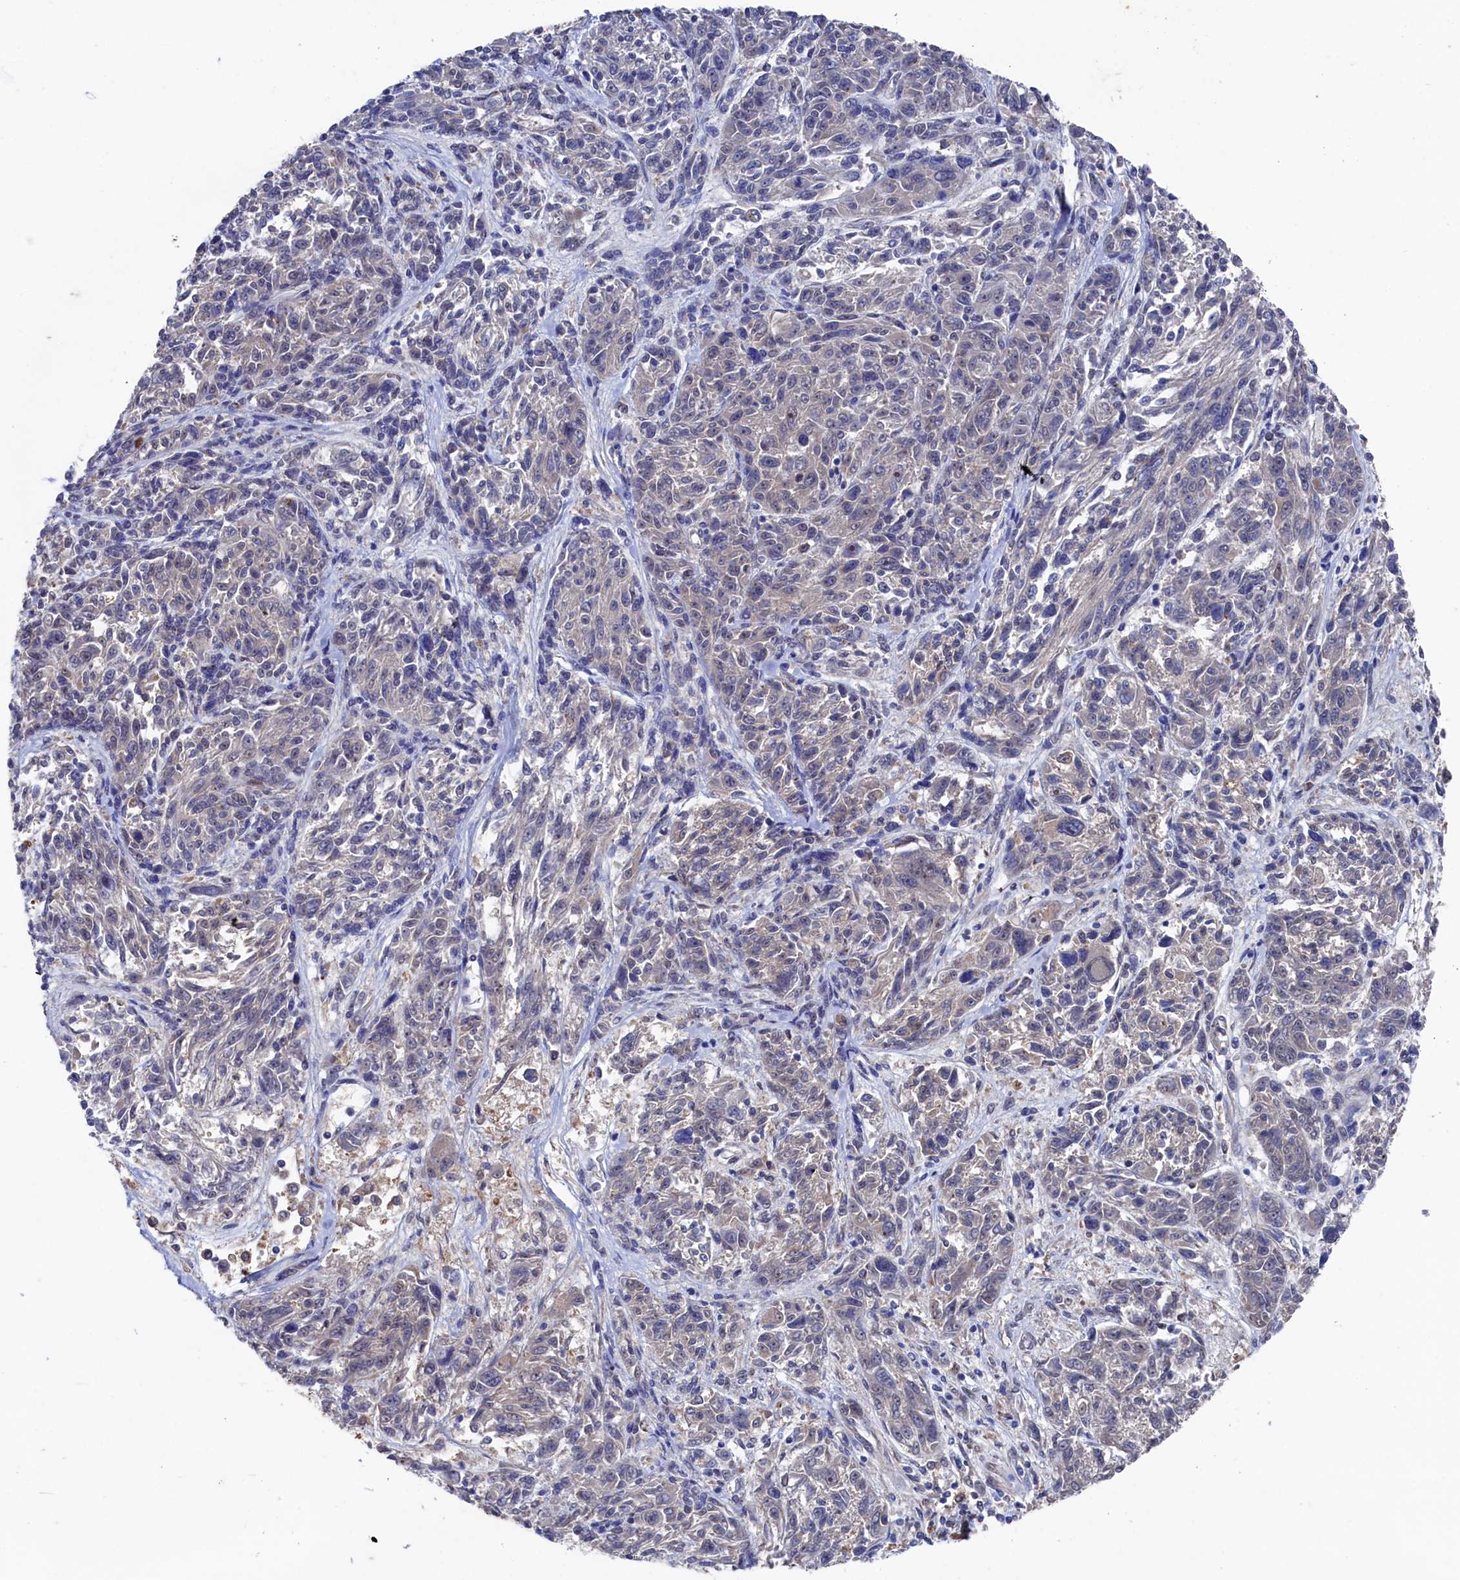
{"staining": {"intensity": "negative", "quantity": "none", "location": "none"}, "tissue": "melanoma", "cell_type": "Tumor cells", "image_type": "cancer", "snomed": [{"axis": "morphology", "description": "Malignant melanoma, NOS"}, {"axis": "topography", "description": "Skin"}], "caption": "Immunohistochemistry (IHC) micrograph of neoplastic tissue: malignant melanoma stained with DAB shows no significant protein expression in tumor cells.", "gene": "RNH1", "patient": {"sex": "male", "age": 53}}